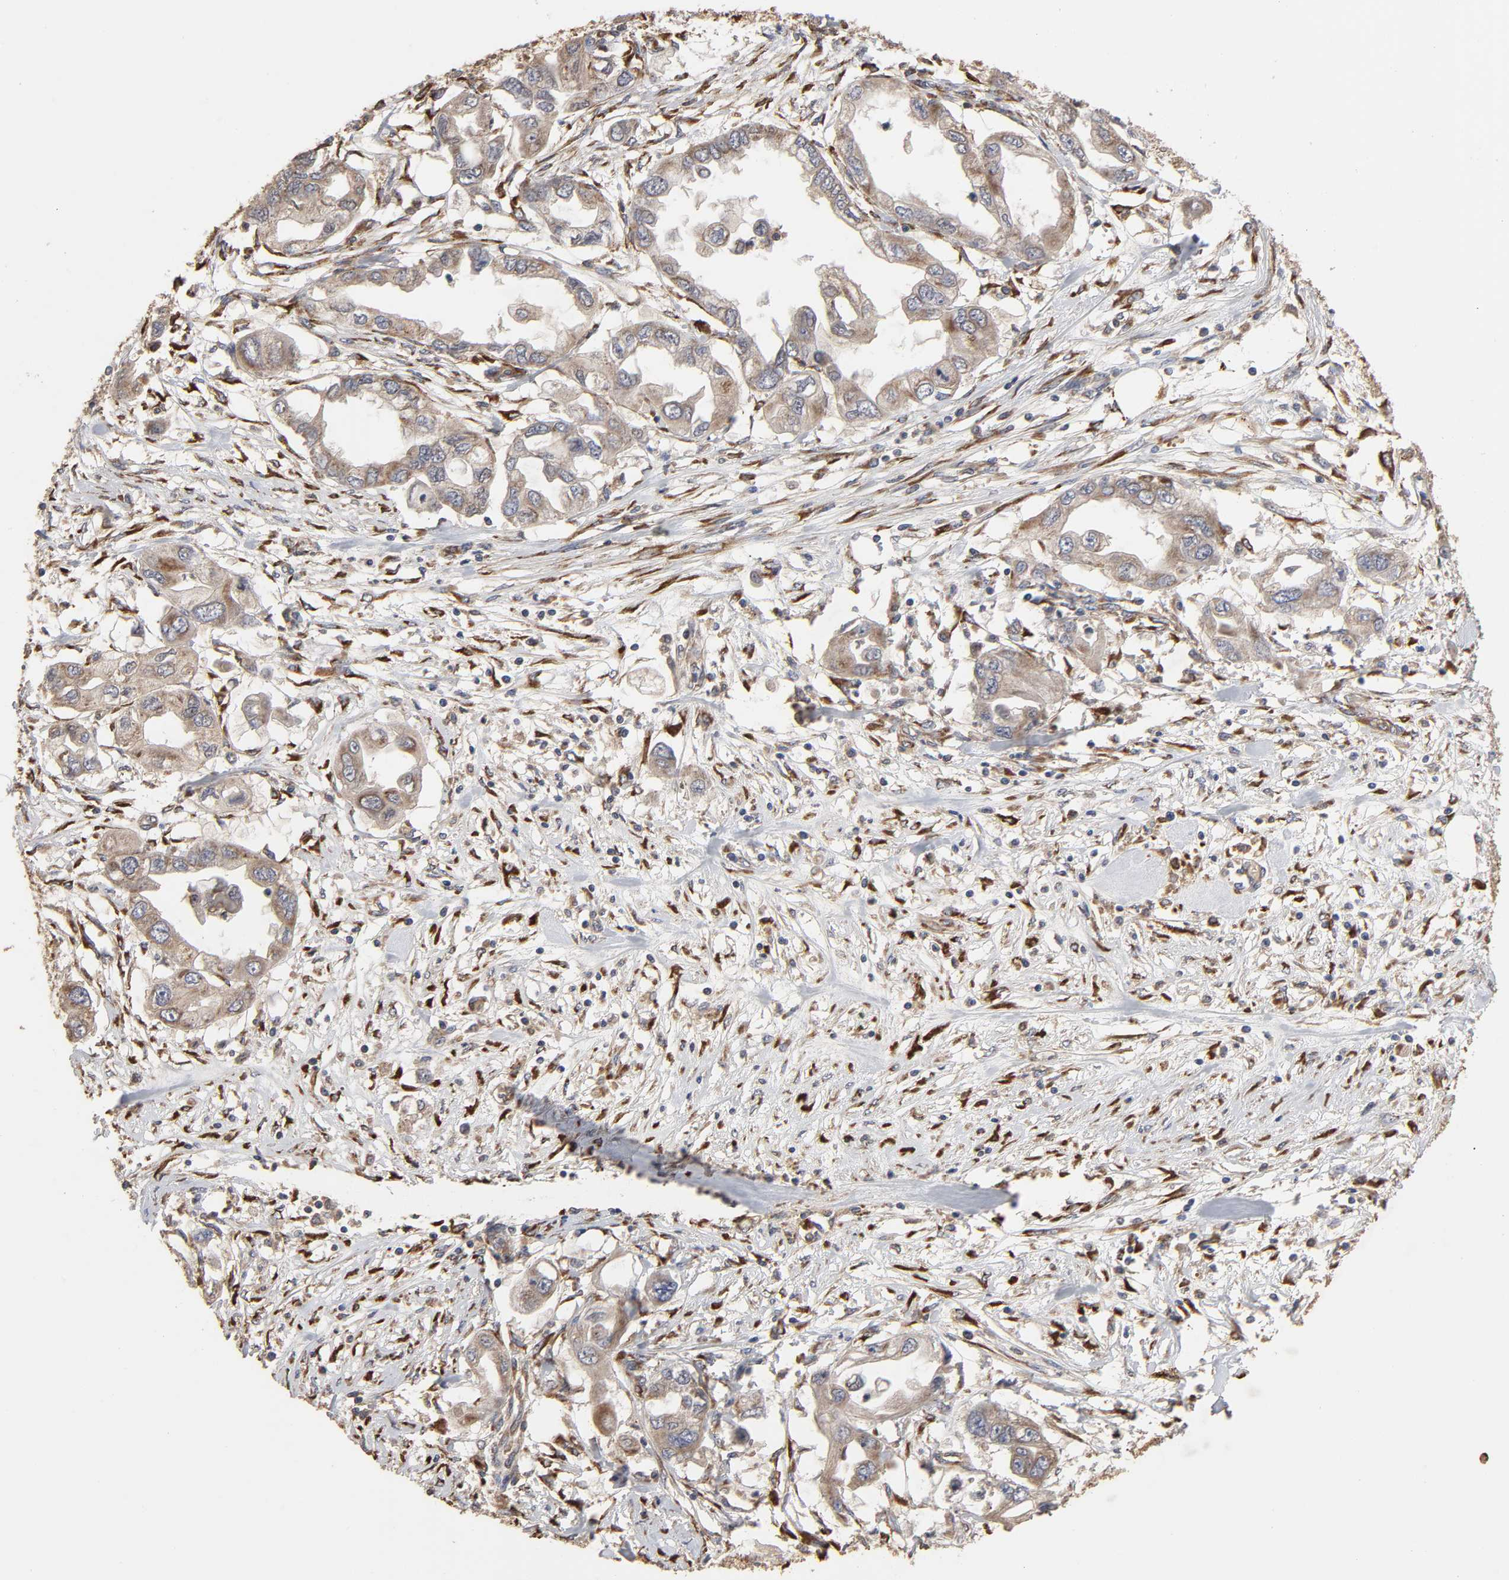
{"staining": {"intensity": "weak", "quantity": ">75%", "location": "cytoplasmic/membranous"}, "tissue": "endometrial cancer", "cell_type": "Tumor cells", "image_type": "cancer", "snomed": [{"axis": "morphology", "description": "Adenocarcinoma, NOS"}, {"axis": "topography", "description": "Endometrium"}], "caption": "Brown immunohistochemical staining in endometrial cancer displays weak cytoplasmic/membranous expression in approximately >75% of tumor cells. The staining was performed using DAB, with brown indicating positive protein expression. Nuclei are stained blue with hematoxylin.", "gene": "EIF4G2", "patient": {"sex": "female", "age": 67}}